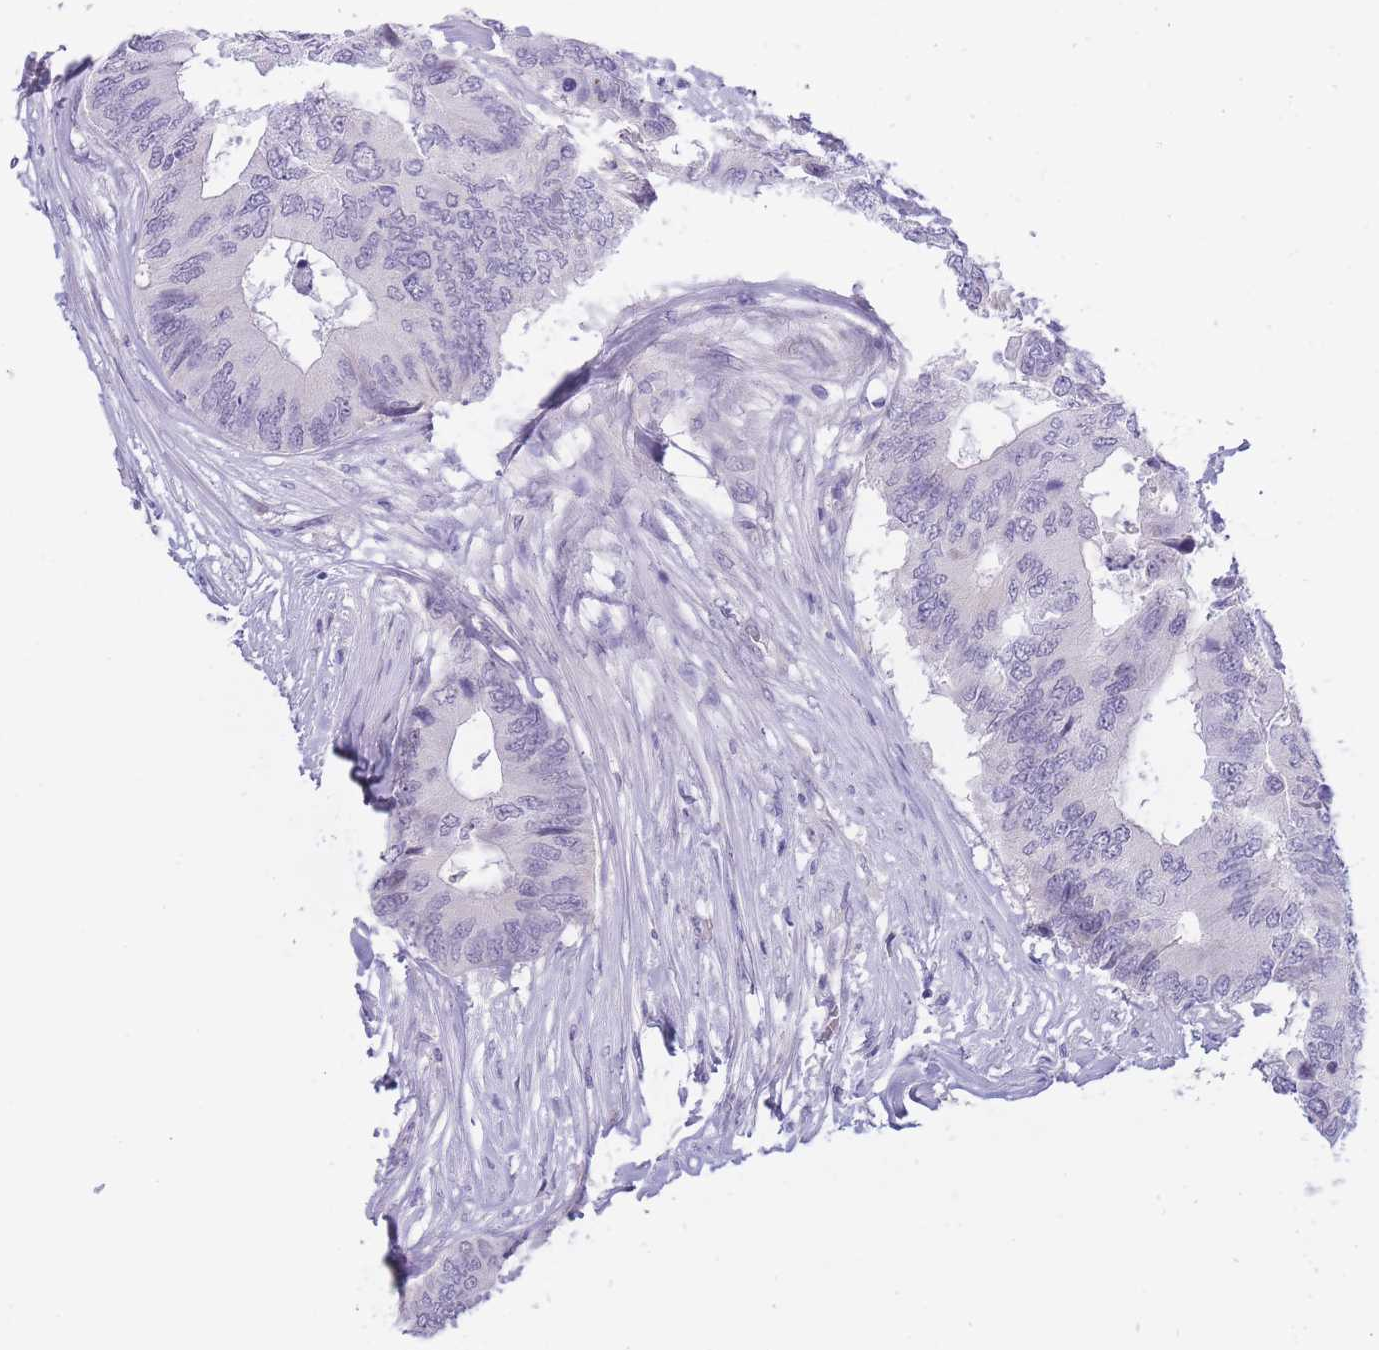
{"staining": {"intensity": "negative", "quantity": "none", "location": "none"}, "tissue": "colorectal cancer", "cell_type": "Tumor cells", "image_type": "cancer", "snomed": [{"axis": "morphology", "description": "Adenocarcinoma, NOS"}, {"axis": "topography", "description": "Colon"}], "caption": "An IHC image of colorectal cancer (adenocarcinoma) is shown. There is no staining in tumor cells of colorectal cancer (adenocarcinoma).", "gene": "PRR23B", "patient": {"sex": "male", "age": 71}}